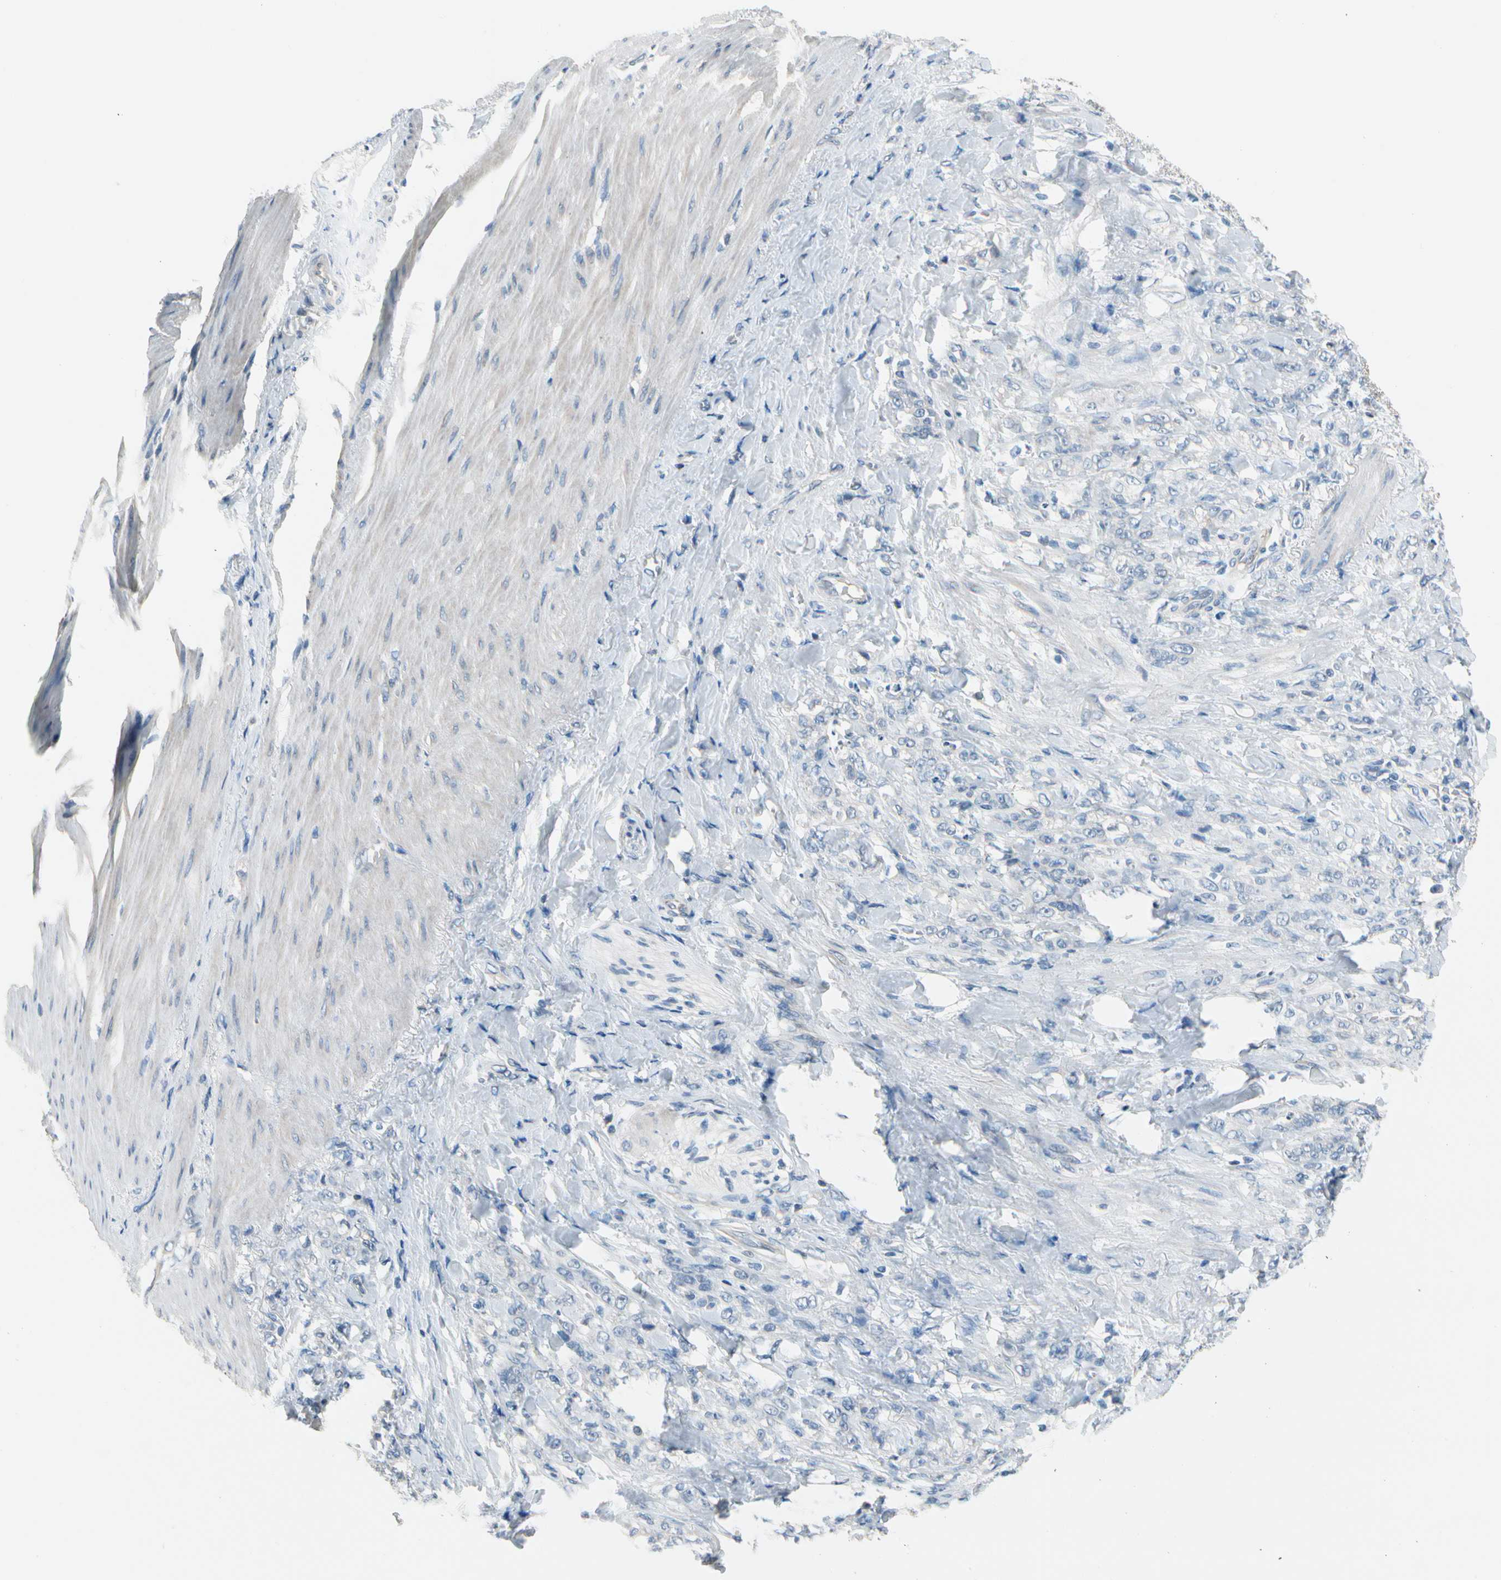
{"staining": {"intensity": "negative", "quantity": "none", "location": "none"}, "tissue": "stomach cancer", "cell_type": "Tumor cells", "image_type": "cancer", "snomed": [{"axis": "morphology", "description": "Adenocarcinoma, NOS"}, {"axis": "topography", "description": "Stomach"}], "caption": "This image is of adenocarcinoma (stomach) stained with immunohistochemistry to label a protein in brown with the nuclei are counter-stained blue. There is no expression in tumor cells.", "gene": "STK40", "patient": {"sex": "male", "age": 82}}